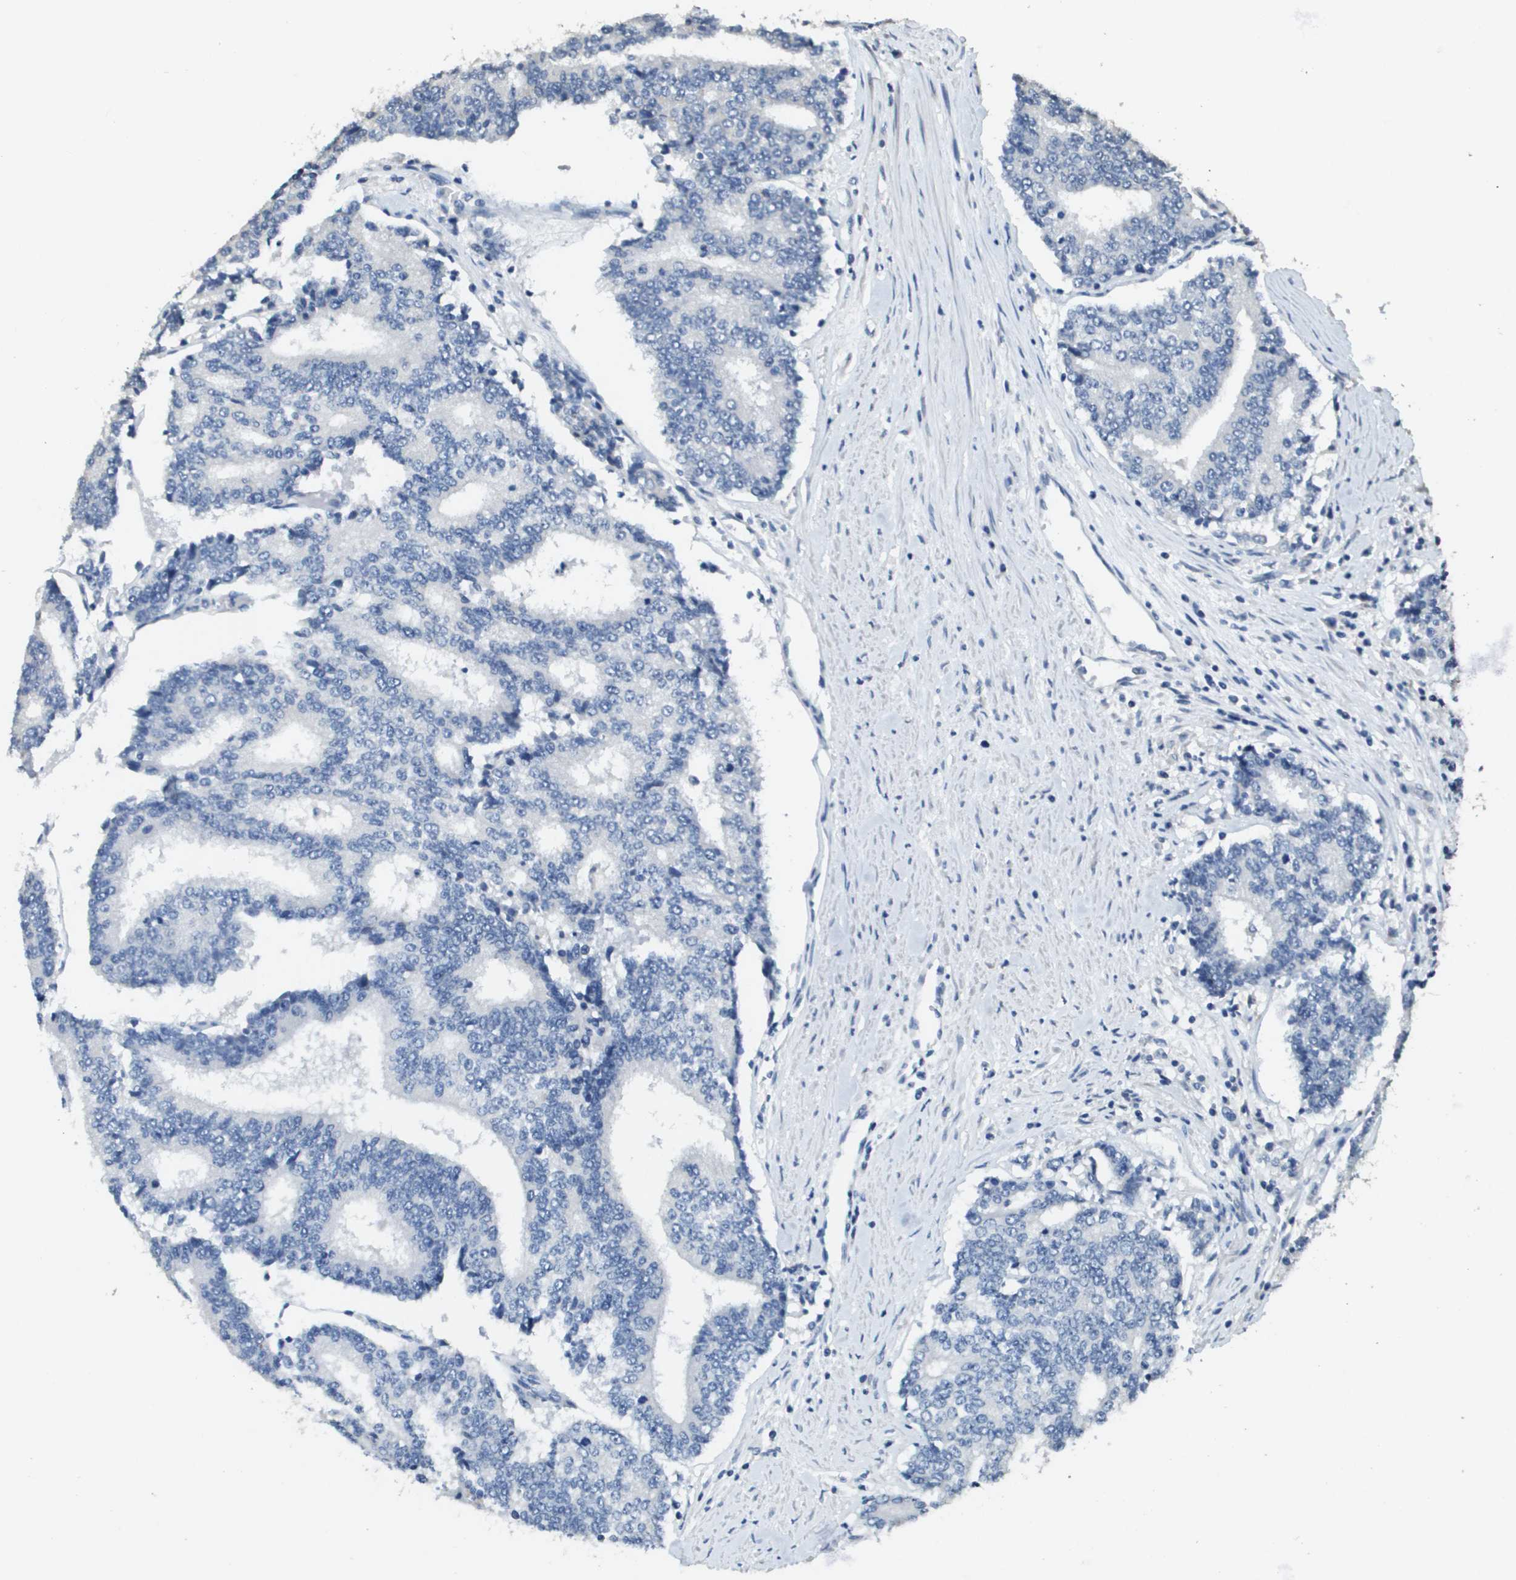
{"staining": {"intensity": "negative", "quantity": "none", "location": "none"}, "tissue": "prostate cancer", "cell_type": "Tumor cells", "image_type": "cancer", "snomed": [{"axis": "morphology", "description": "Normal tissue, NOS"}, {"axis": "morphology", "description": "Adenocarcinoma, High grade"}, {"axis": "topography", "description": "Prostate"}, {"axis": "topography", "description": "Seminal veicle"}], "caption": "Image shows no protein positivity in tumor cells of prostate cancer tissue.", "gene": "MT3", "patient": {"sex": "male", "age": 55}}